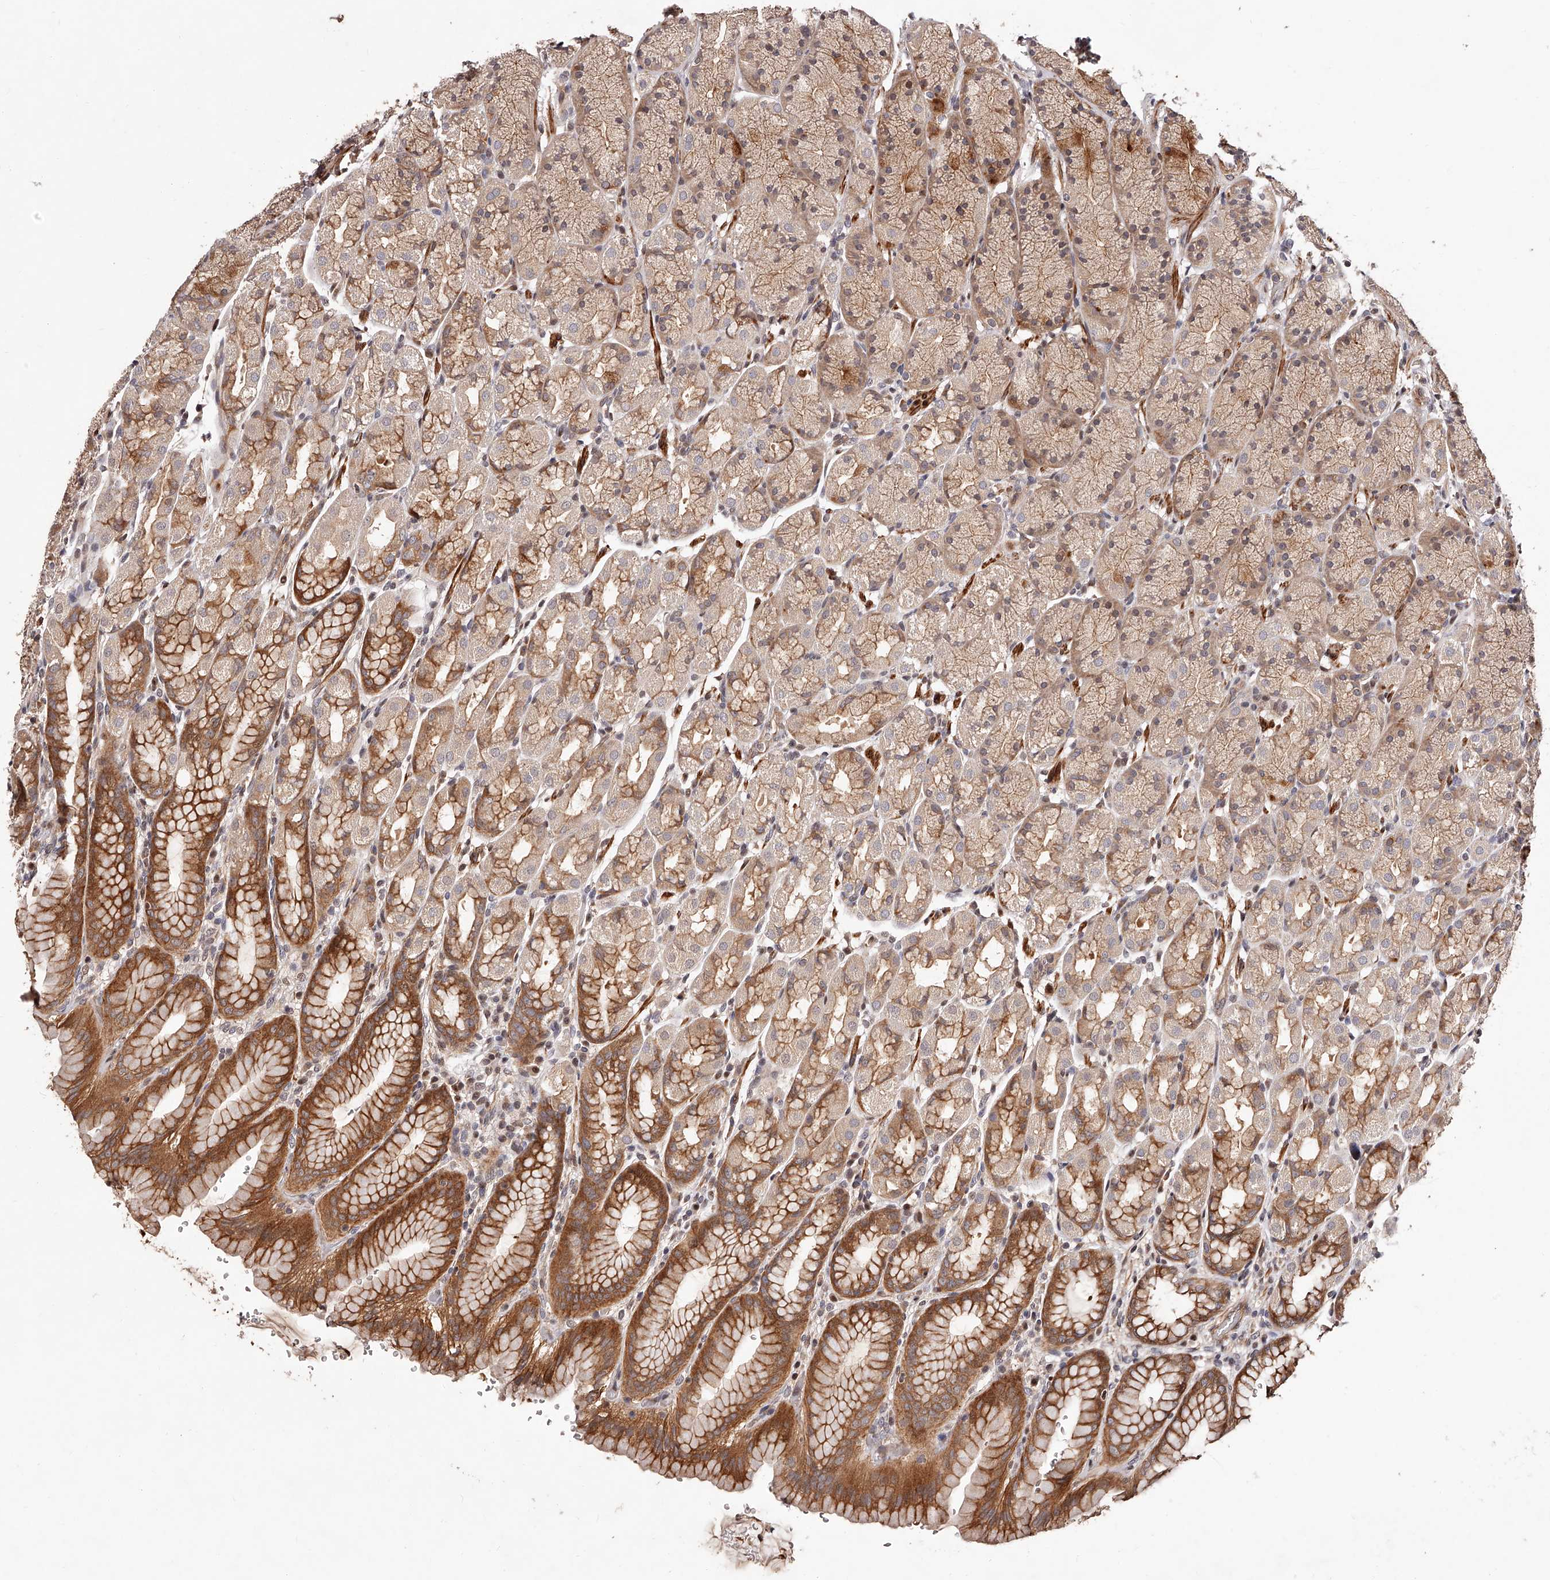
{"staining": {"intensity": "moderate", "quantity": "25%-75%", "location": "cytoplasmic/membranous"}, "tissue": "stomach", "cell_type": "Glandular cells", "image_type": "normal", "snomed": [{"axis": "morphology", "description": "Normal tissue, NOS"}, {"axis": "topography", "description": "Stomach"}], "caption": "Protein expression analysis of unremarkable stomach reveals moderate cytoplasmic/membranous expression in about 25%-75% of glandular cells.", "gene": "CUL7", "patient": {"sex": "male", "age": 42}}